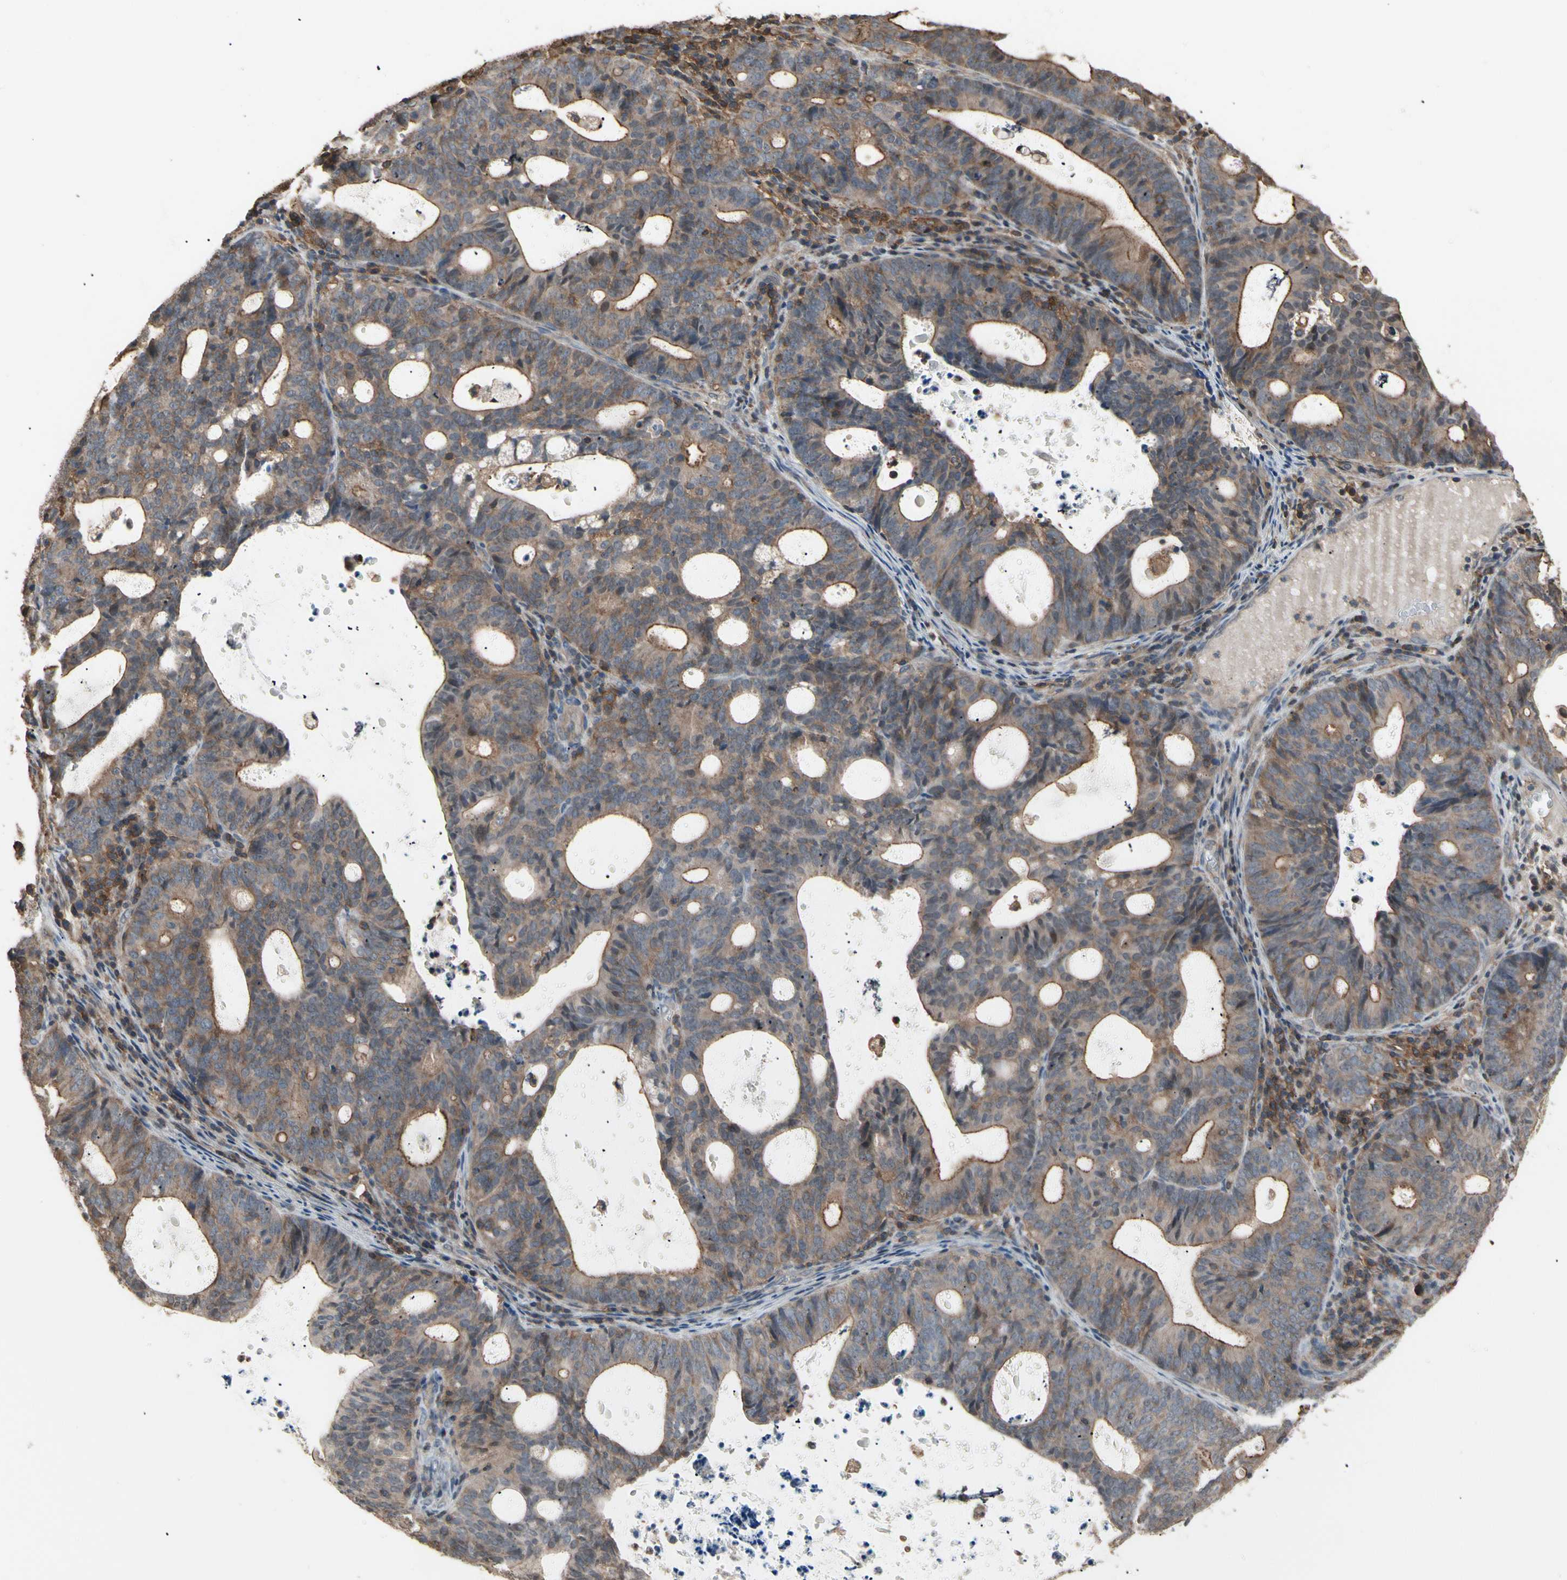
{"staining": {"intensity": "moderate", "quantity": ">75%", "location": "cytoplasmic/membranous"}, "tissue": "endometrial cancer", "cell_type": "Tumor cells", "image_type": "cancer", "snomed": [{"axis": "morphology", "description": "Adenocarcinoma, NOS"}, {"axis": "topography", "description": "Uterus"}], "caption": "Immunohistochemical staining of endometrial cancer exhibits medium levels of moderate cytoplasmic/membranous protein staining in about >75% of tumor cells.", "gene": "MAPK13", "patient": {"sex": "female", "age": 83}}